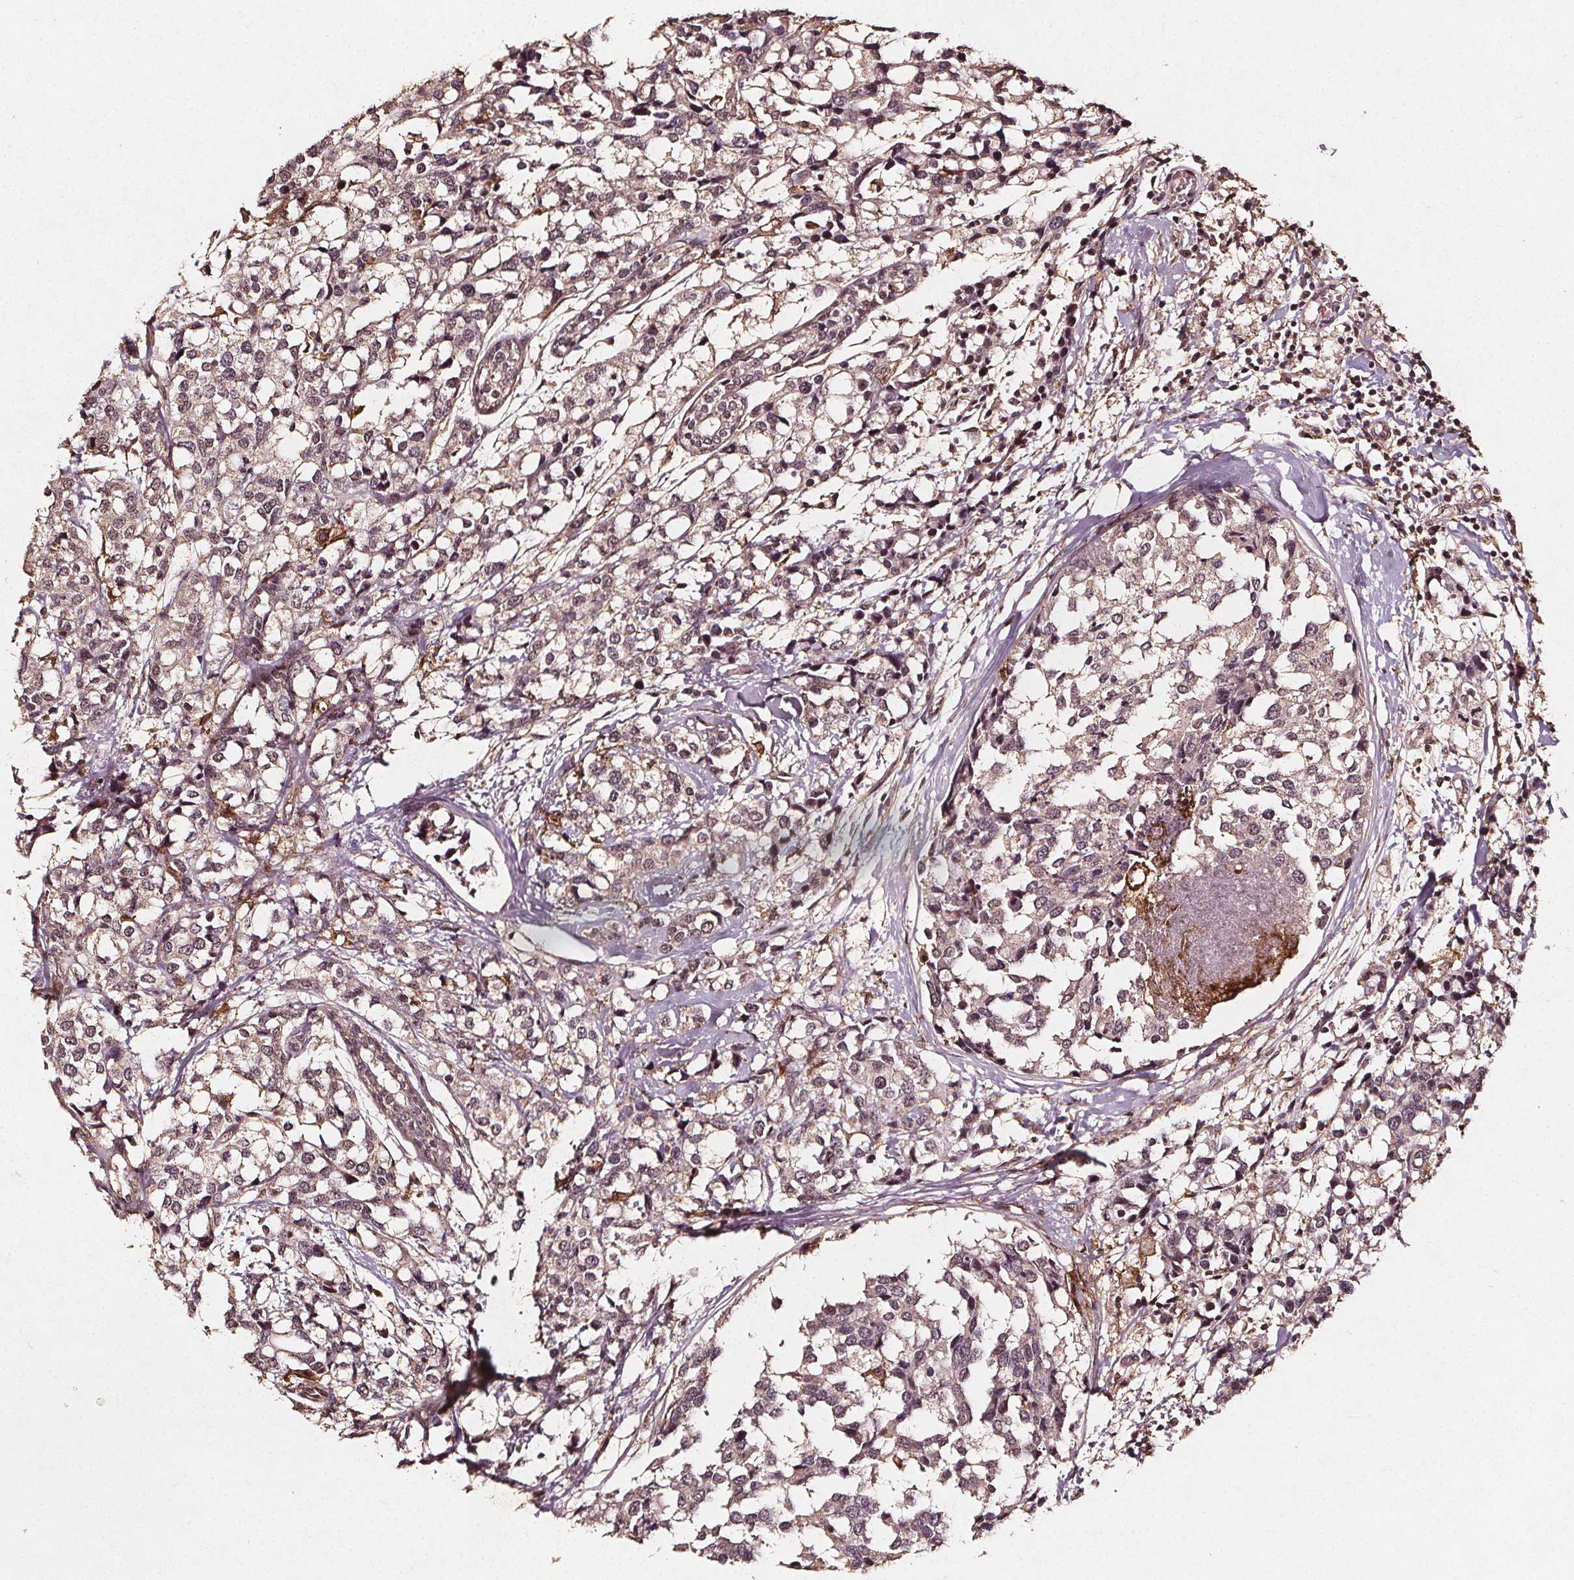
{"staining": {"intensity": "moderate", "quantity": ">75%", "location": "cytoplasmic/membranous"}, "tissue": "breast cancer", "cell_type": "Tumor cells", "image_type": "cancer", "snomed": [{"axis": "morphology", "description": "Lobular carcinoma"}, {"axis": "topography", "description": "Breast"}], "caption": "Moderate cytoplasmic/membranous protein expression is present in approximately >75% of tumor cells in breast cancer.", "gene": "ABCA1", "patient": {"sex": "female", "age": 59}}